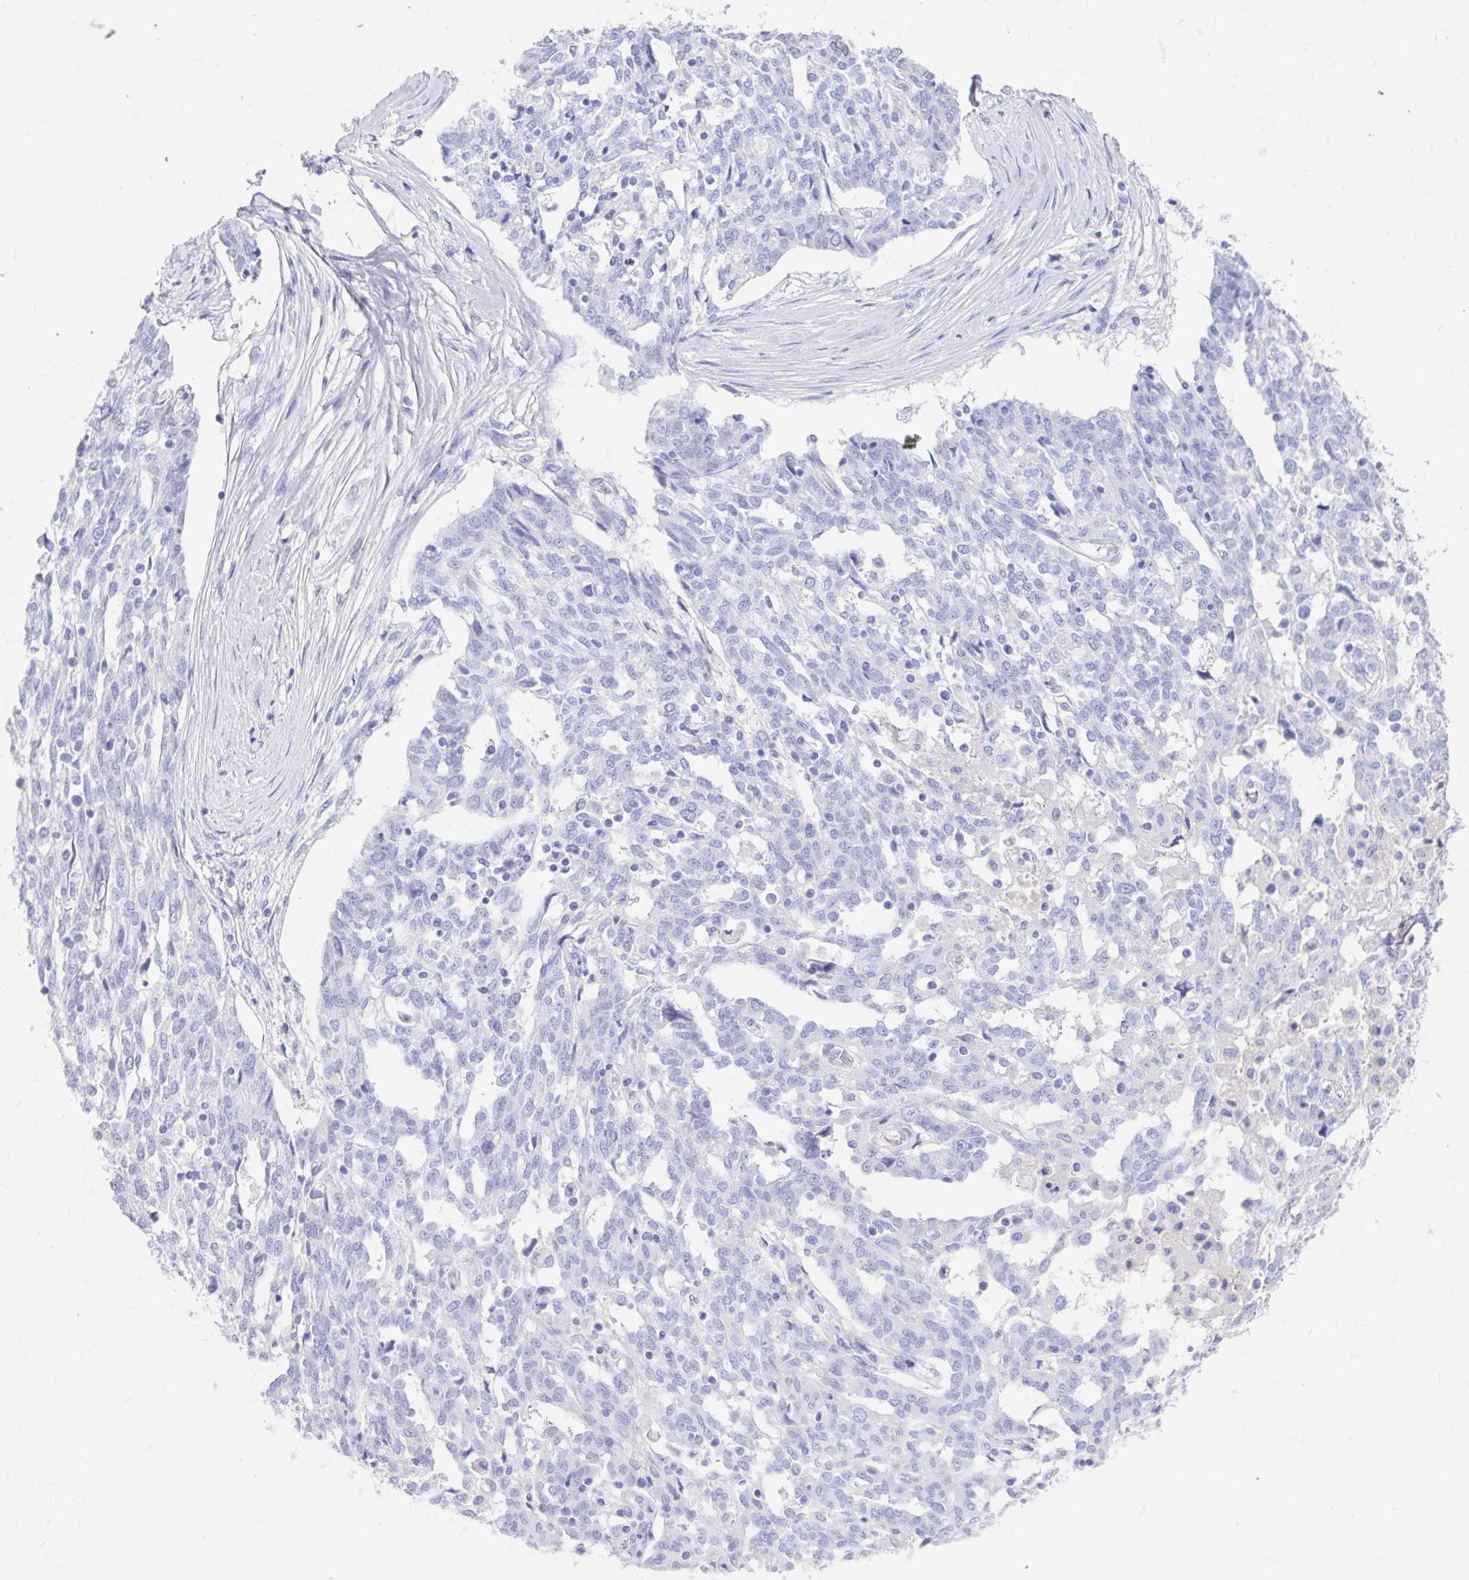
{"staining": {"intensity": "negative", "quantity": "none", "location": "none"}, "tissue": "ovarian cancer", "cell_type": "Tumor cells", "image_type": "cancer", "snomed": [{"axis": "morphology", "description": "Cystadenocarcinoma, serous, NOS"}, {"axis": "topography", "description": "Ovary"}], "caption": "This is an immunohistochemistry image of ovarian serous cystadenocarcinoma. There is no expression in tumor cells.", "gene": "DPEP3", "patient": {"sex": "female", "age": 67}}